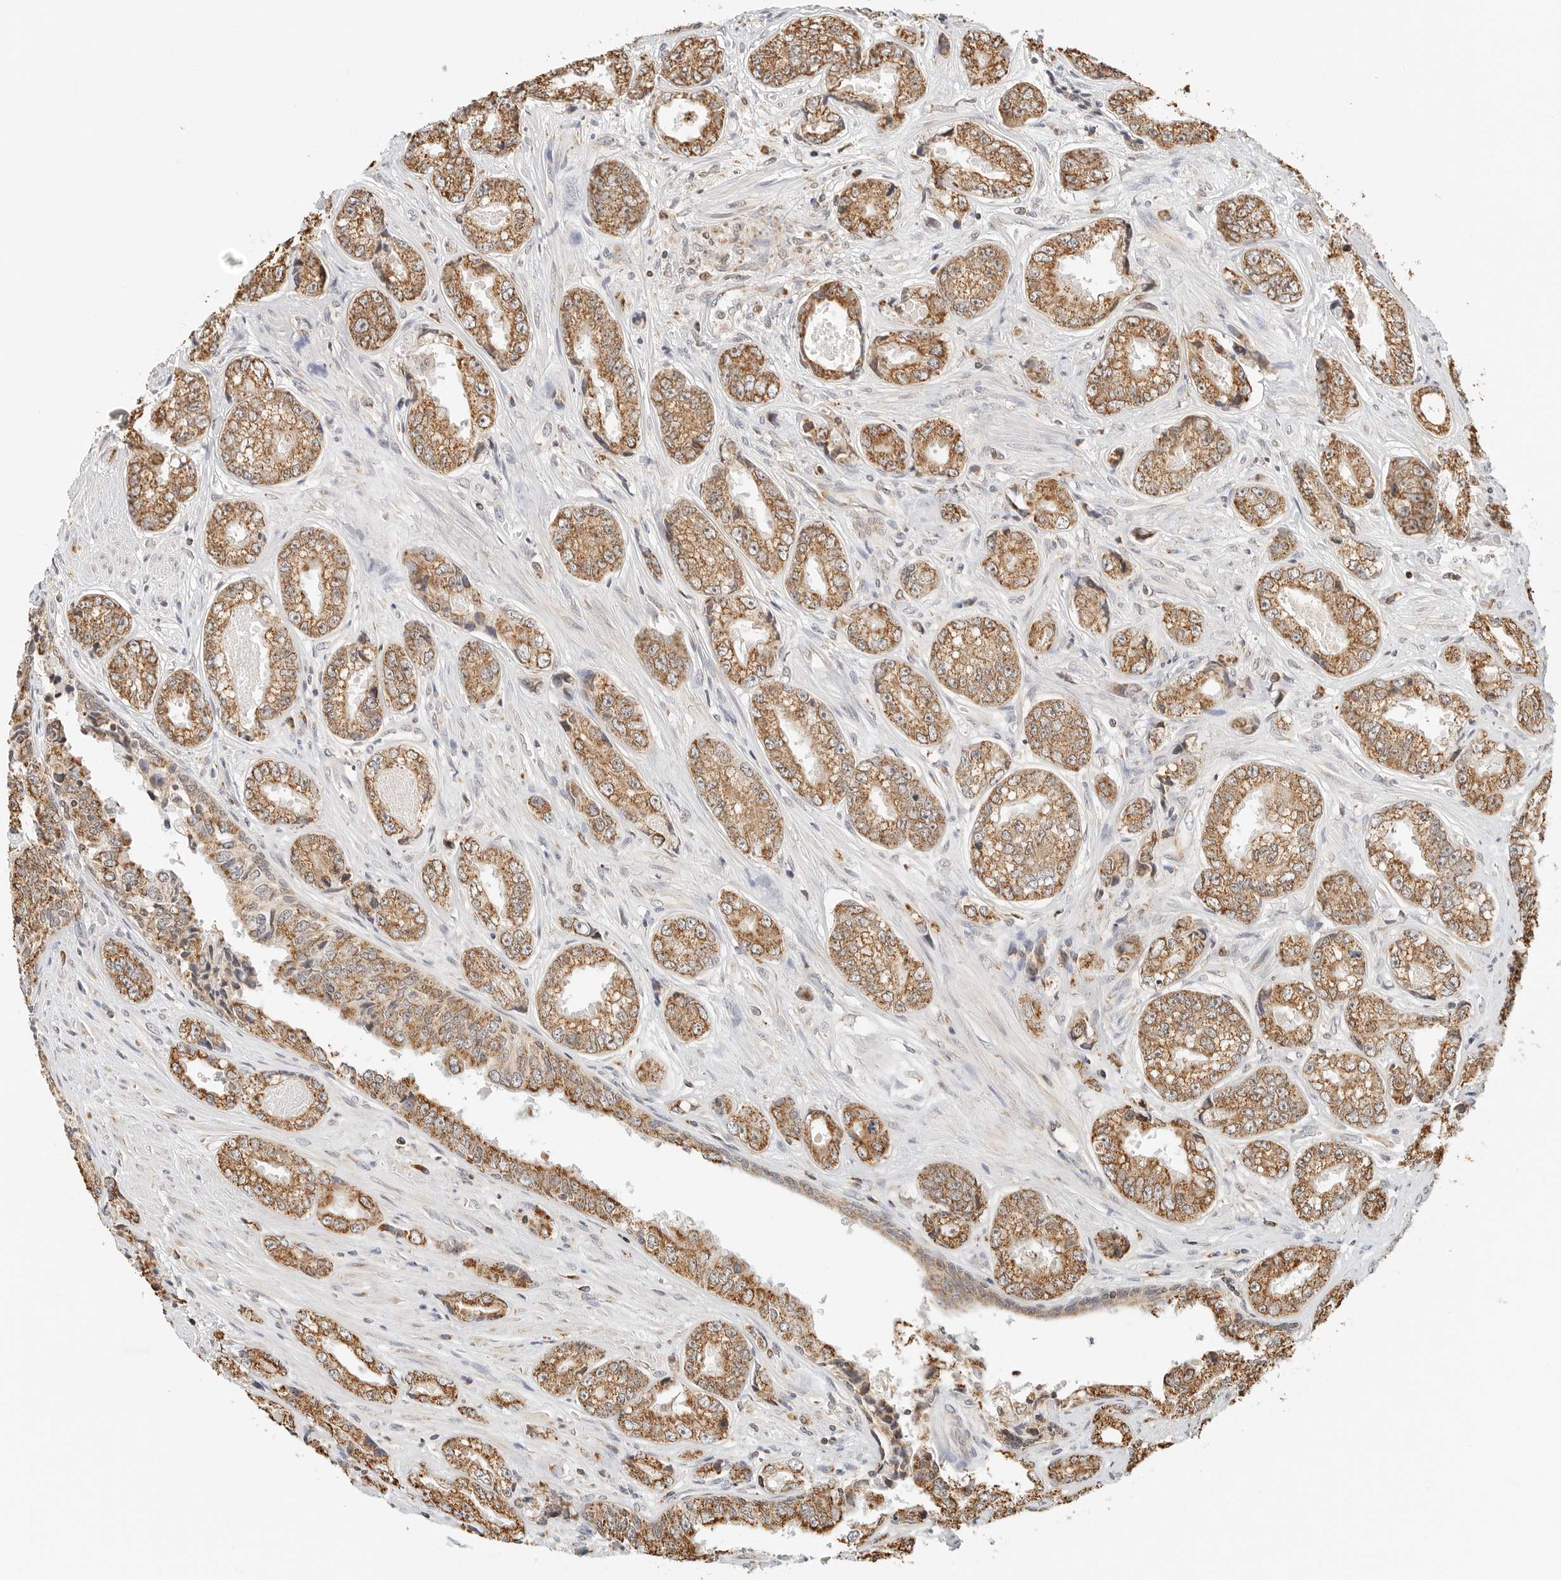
{"staining": {"intensity": "moderate", "quantity": ">75%", "location": "cytoplasmic/membranous"}, "tissue": "prostate cancer", "cell_type": "Tumor cells", "image_type": "cancer", "snomed": [{"axis": "morphology", "description": "Adenocarcinoma, High grade"}, {"axis": "topography", "description": "Prostate"}], "caption": "The image shows a brown stain indicating the presence of a protein in the cytoplasmic/membranous of tumor cells in prostate adenocarcinoma (high-grade).", "gene": "ATL1", "patient": {"sex": "male", "age": 61}}